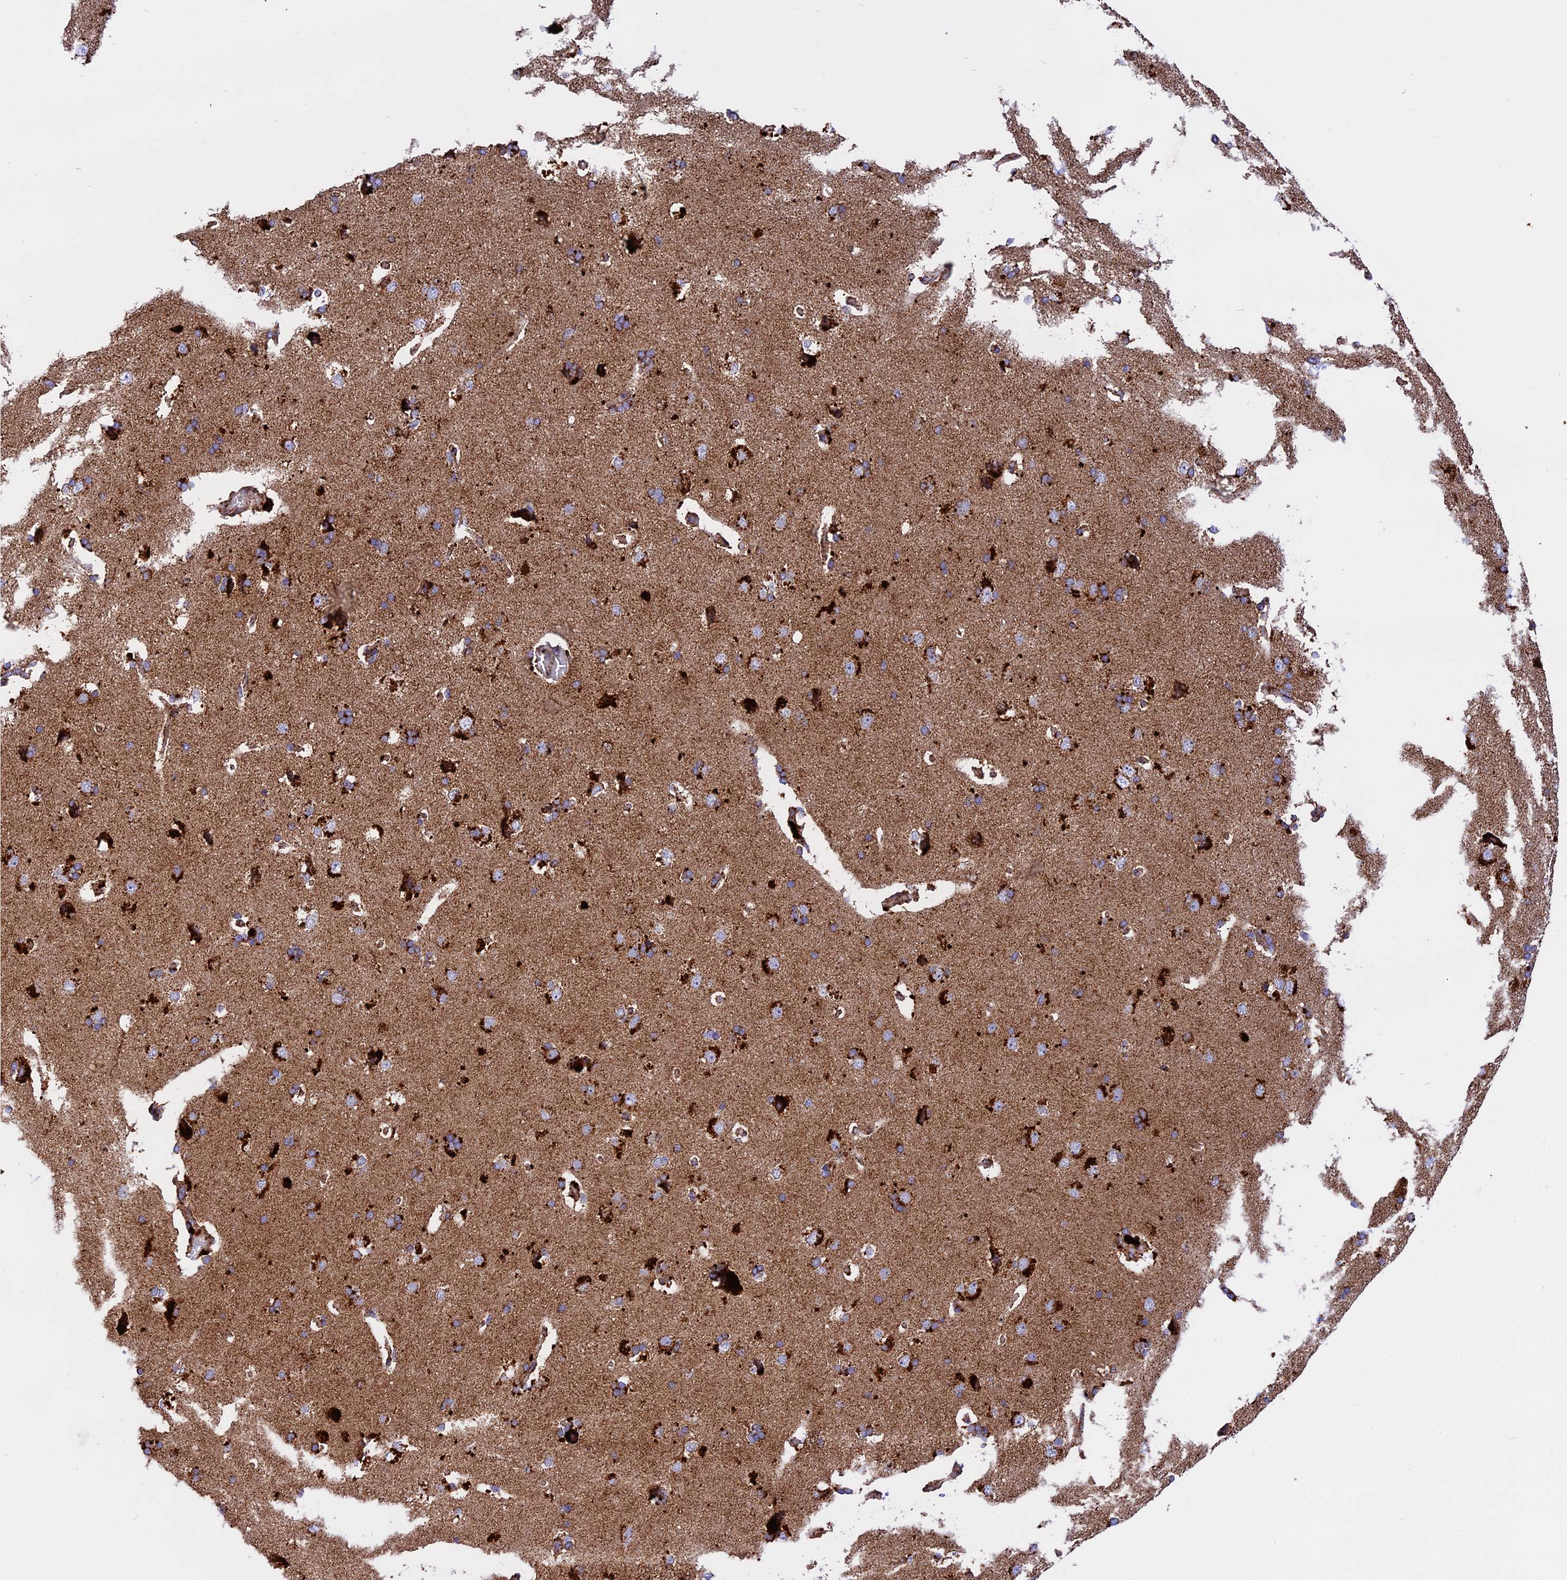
{"staining": {"intensity": "moderate", "quantity": ">75%", "location": "cytoplasmic/membranous"}, "tissue": "cerebral cortex", "cell_type": "Endothelial cells", "image_type": "normal", "snomed": [{"axis": "morphology", "description": "Normal tissue, NOS"}, {"axis": "topography", "description": "Cerebral cortex"}], "caption": "IHC of unremarkable human cerebral cortex displays medium levels of moderate cytoplasmic/membranous staining in about >75% of endothelial cells. The staining is performed using DAB brown chromogen to label protein expression. The nuclei are counter-stained blue using hematoxylin.", "gene": "UQCRB", "patient": {"sex": "male", "age": 62}}